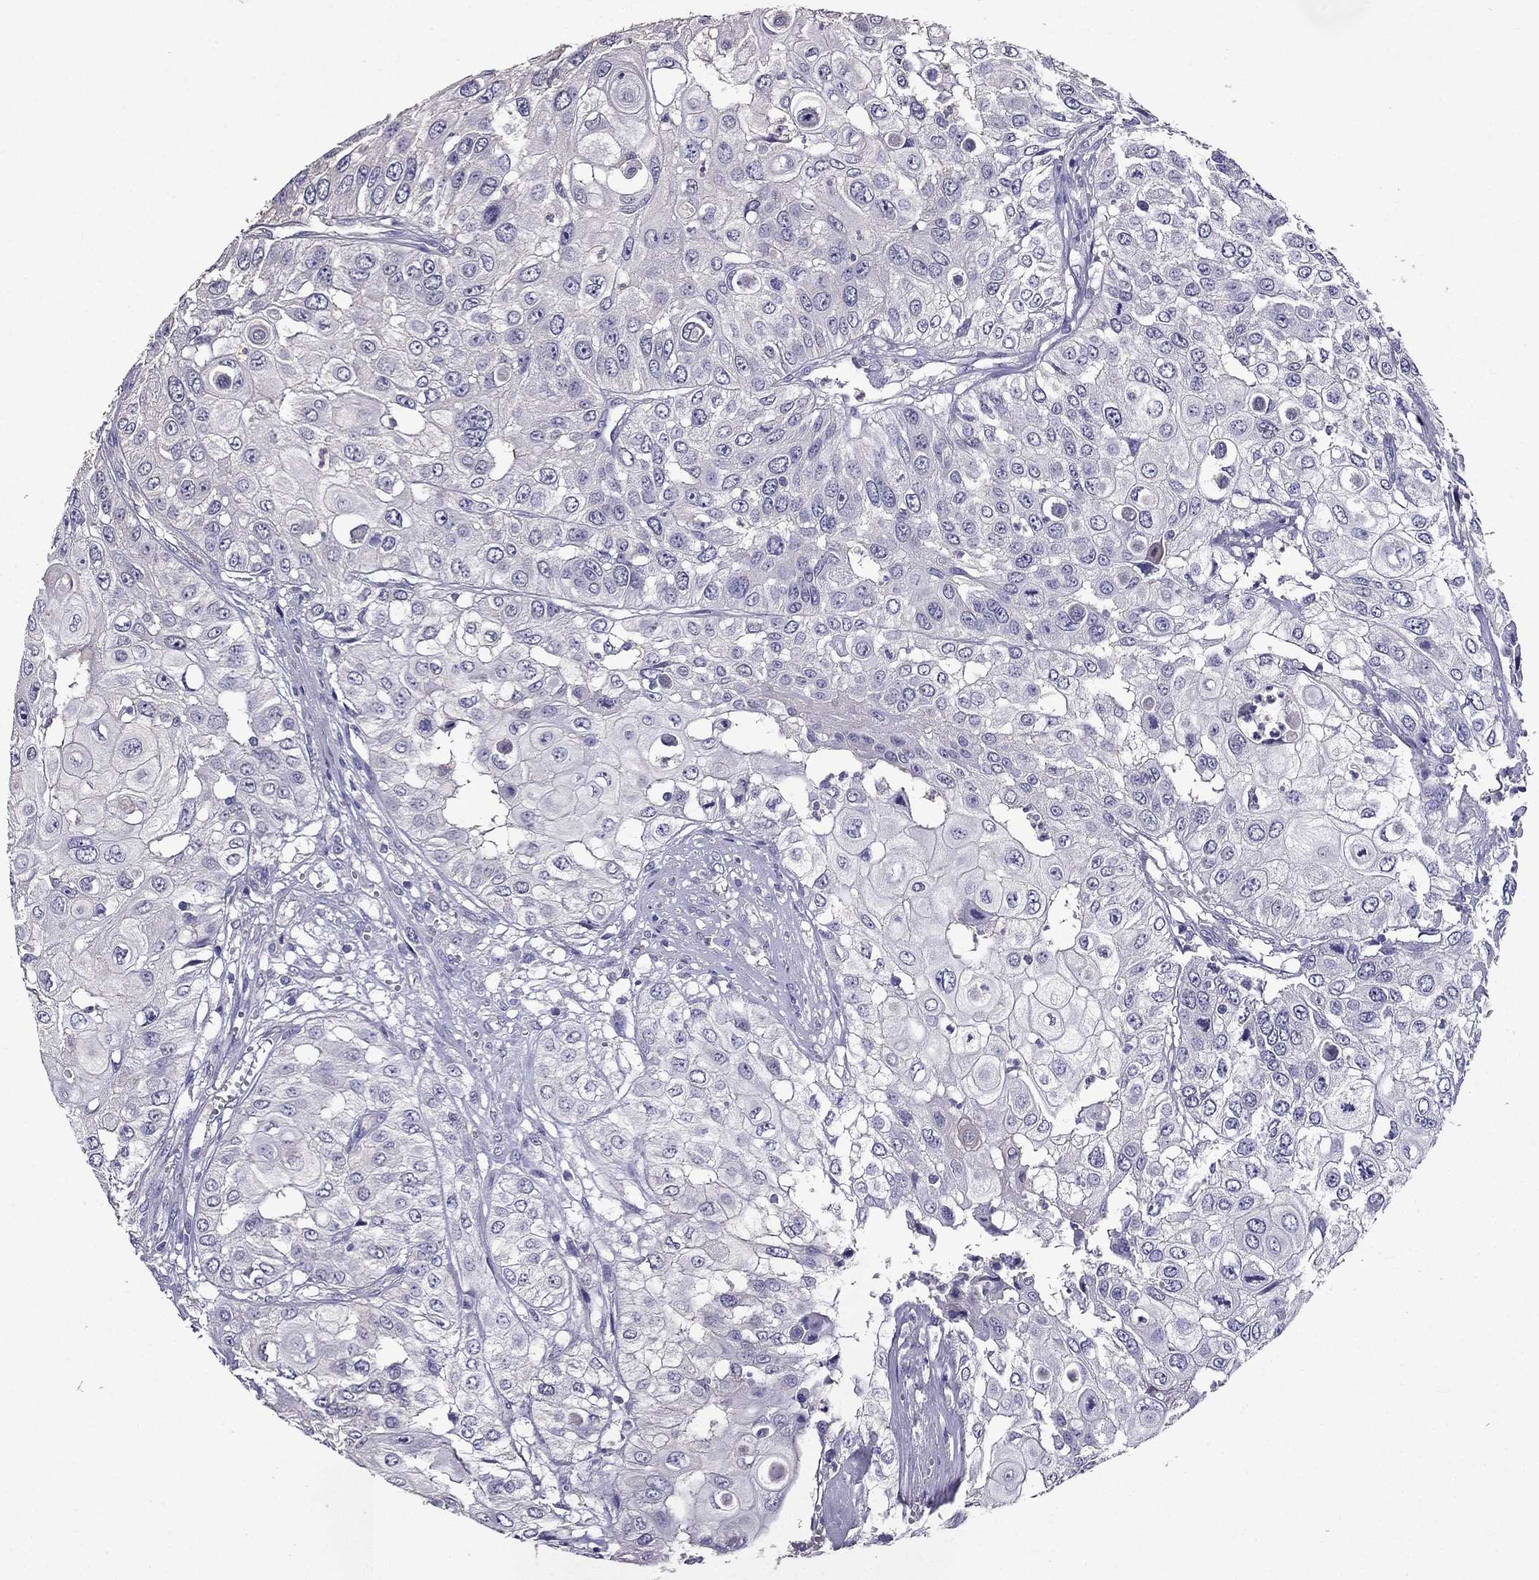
{"staining": {"intensity": "negative", "quantity": "none", "location": "none"}, "tissue": "urothelial cancer", "cell_type": "Tumor cells", "image_type": "cancer", "snomed": [{"axis": "morphology", "description": "Urothelial carcinoma, High grade"}, {"axis": "topography", "description": "Urinary bladder"}], "caption": "This is a micrograph of immunohistochemistry (IHC) staining of high-grade urothelial carcinoma, which shows no expression in tumor cells.", "gene": "NKX3-1", "patient": {"sex": "female", "age": 79}}